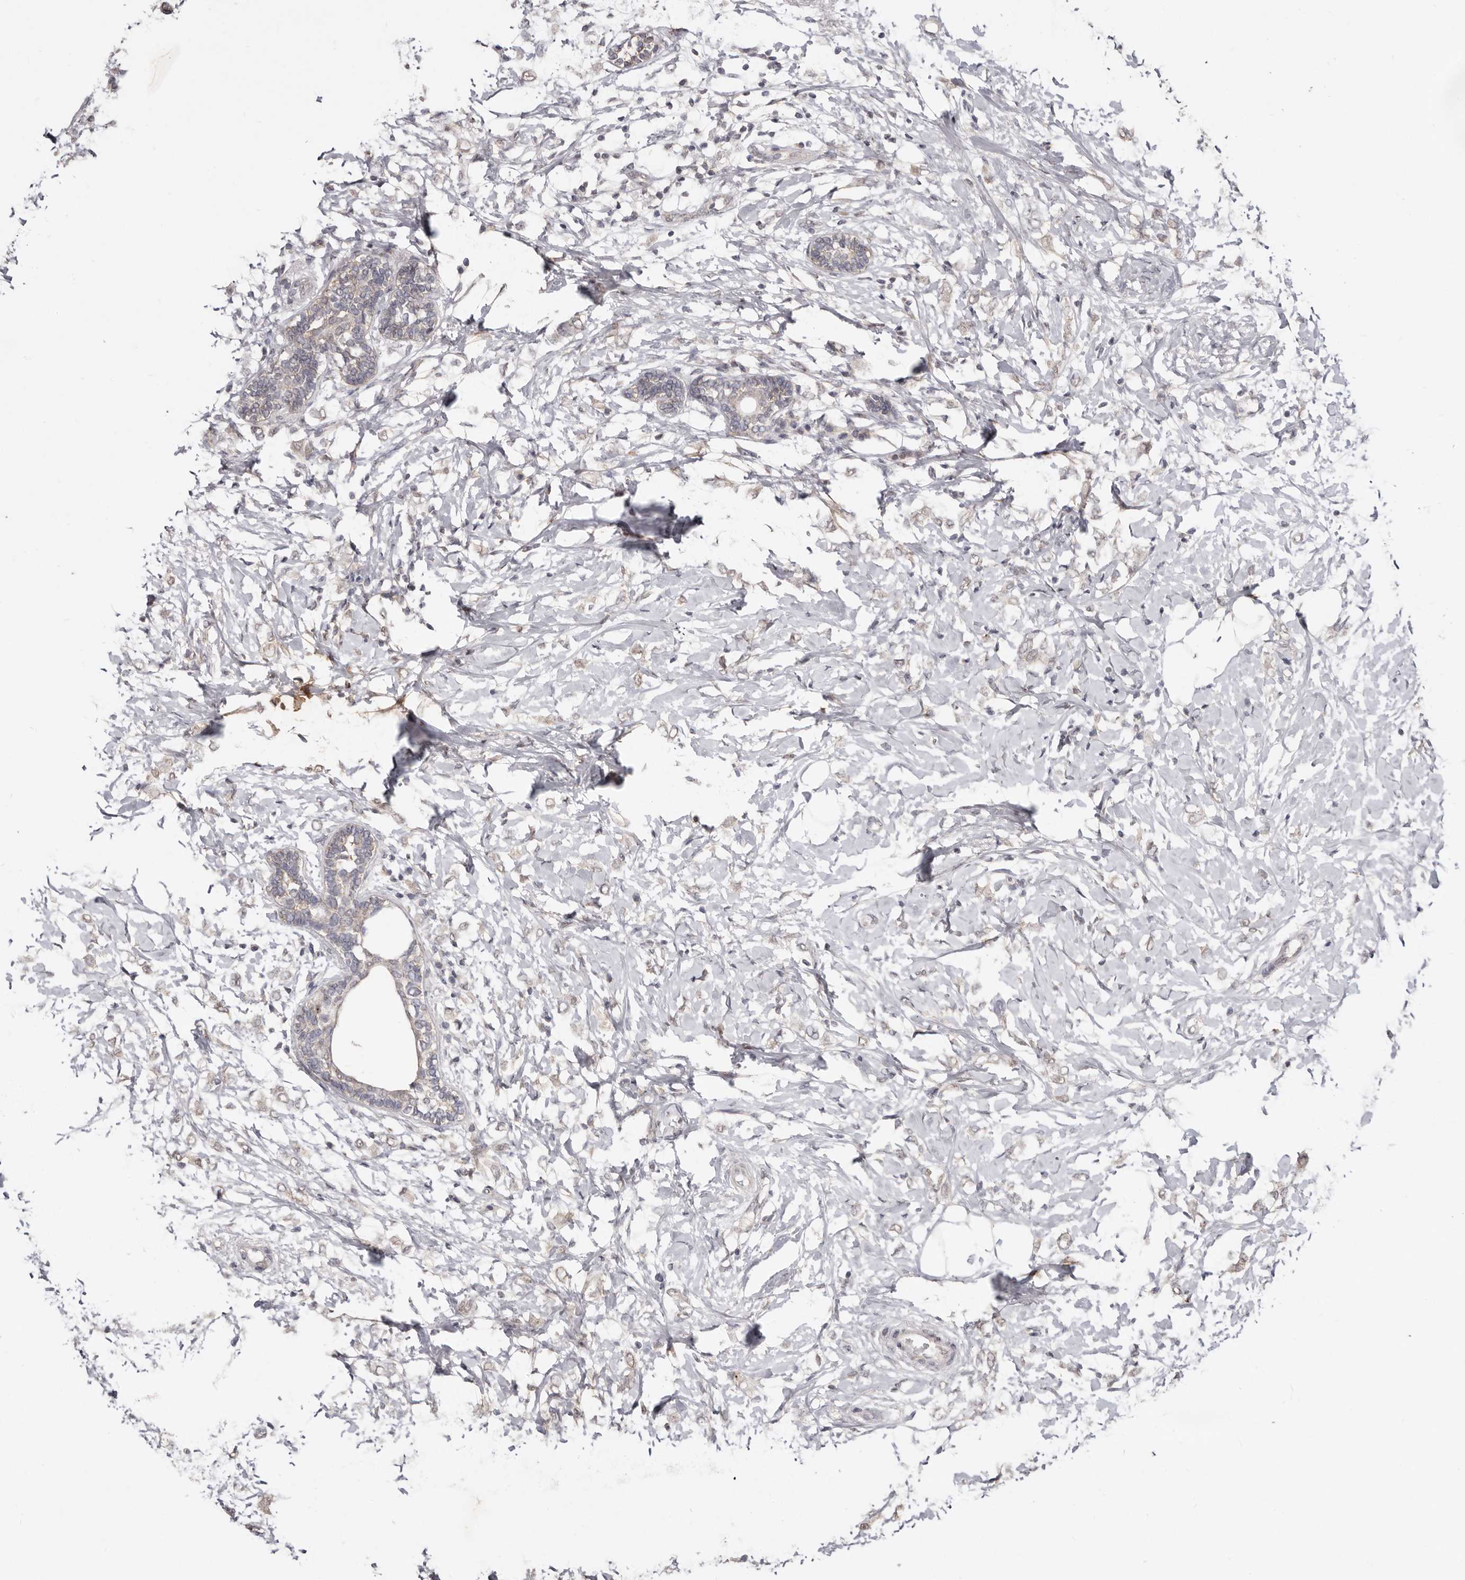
{"staining": {"intensity": "negative", "quantity": "none", "location": "none"}, "tissue": "breast cancer", "cell_type": "Tumor cells", "image_type": "cancer", "snomed": [{"axis": "morphology", "description": "Normal tissue, NOS"}, {"axis": "morphology", "description": "Lobular carcinoma"}, {"axis": "topography", "description": "Breast"}], "caption": "Human breast cancer stained for a protein using immunohistochemistry (IHC) reveals no expression in tumor cells.", "gene": "LINGO2", "patient": {"sex": "female", "age": 47}}